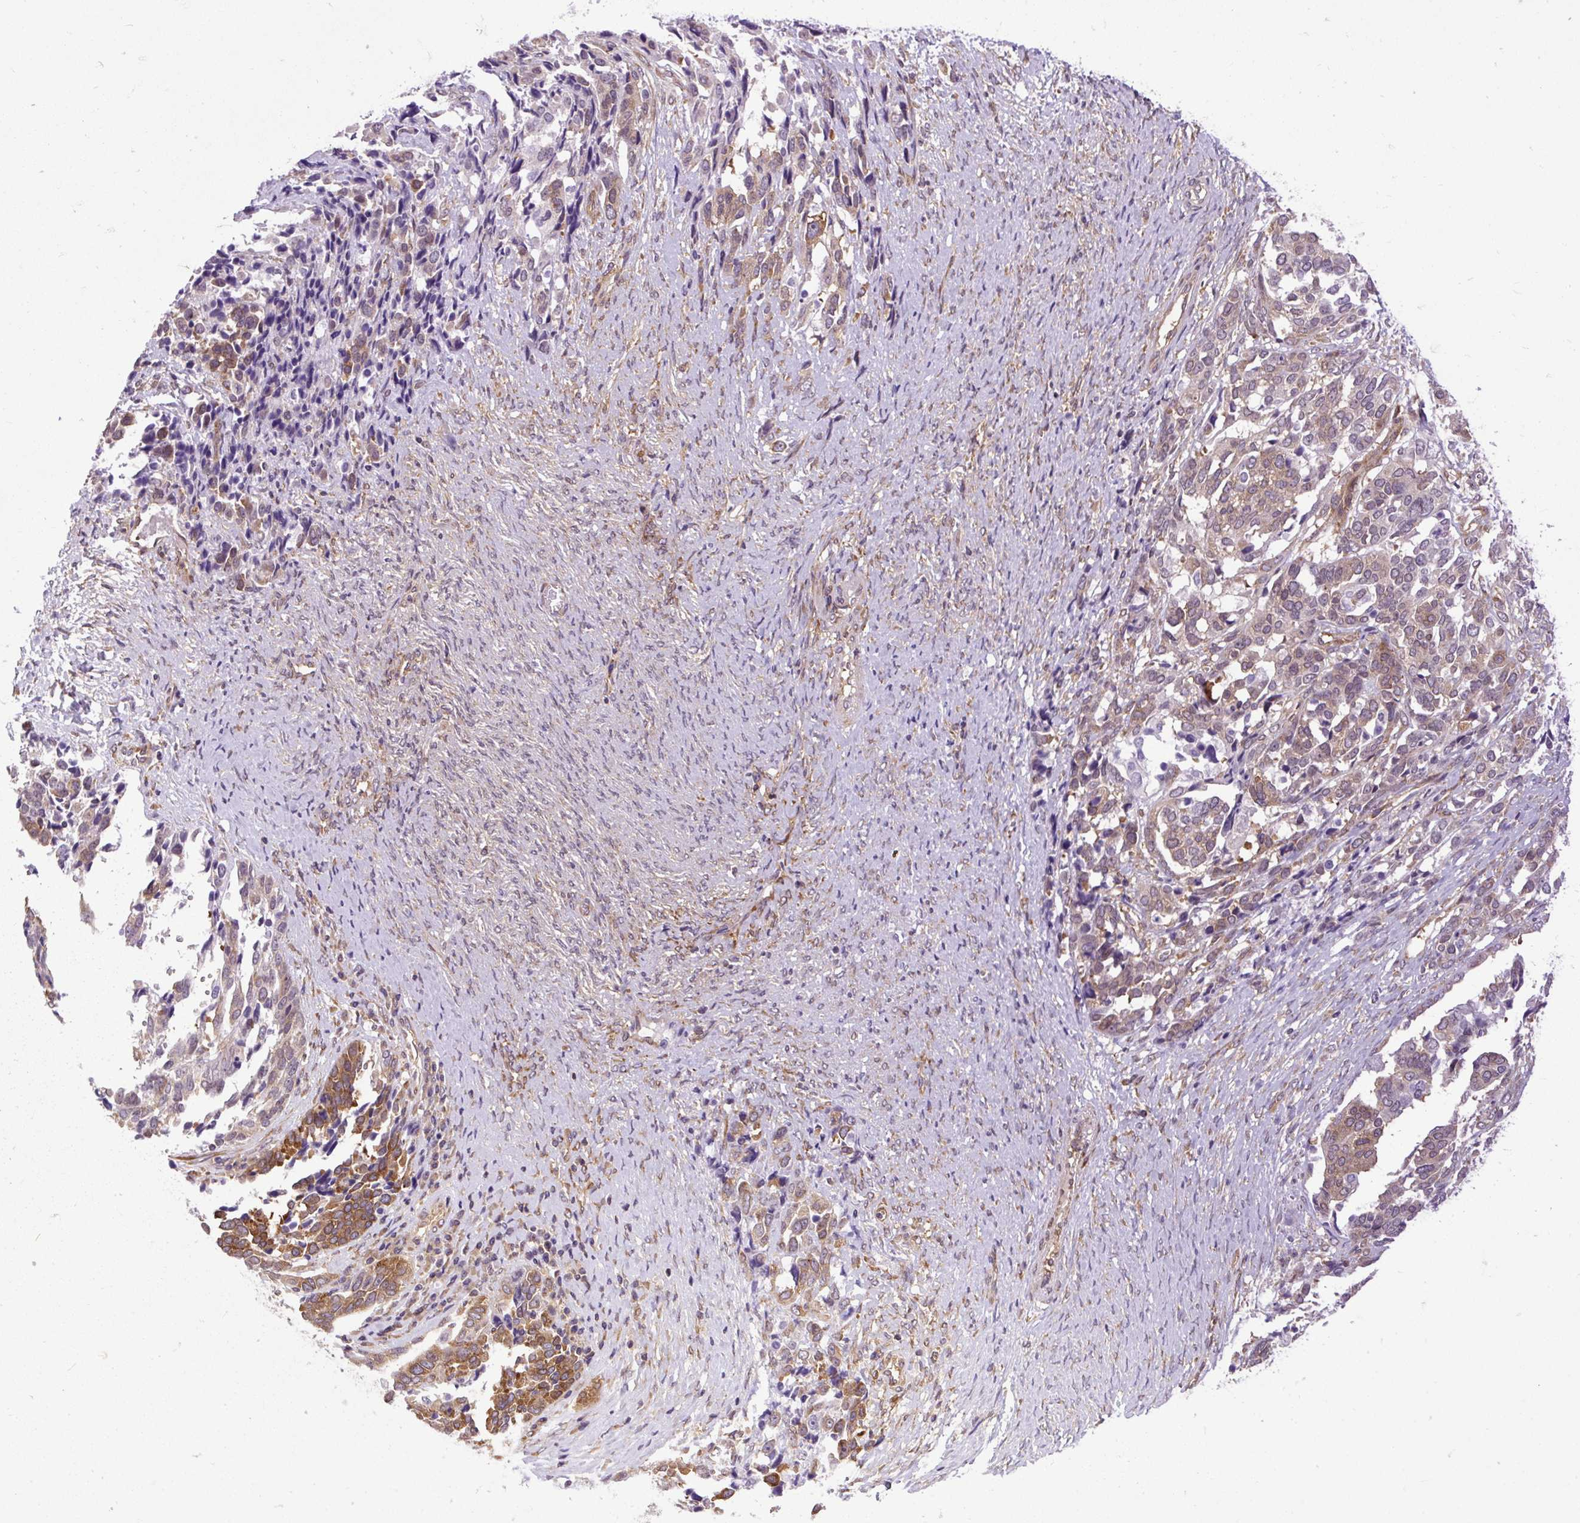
{"staining": {"intensity": "moderate", "quantity": "<25%", "location": "cytoplasmic/membranous"}, "tissue": "ovarian cancer", "cell_type": "Tumor cells", "image_type": "cancer", "snomed": [{"axis": "morphology", "description": "Cystadenocarcinoma, serous, NOS"}, {"axis": "topography", "description": "Ovary"}], "caption": "IHC of human serous cystadenocarcinoma (ovarian) shows low levels of moderate cytoplasmic/membranous staining in about <25% of tumor cells. (Stains: DAB in brown, nuclei in blue, Microscopy: brightfield microscopy at high magnification).", "gene": "TRIM17", "patient": {"sex": "female", "age": 44}}